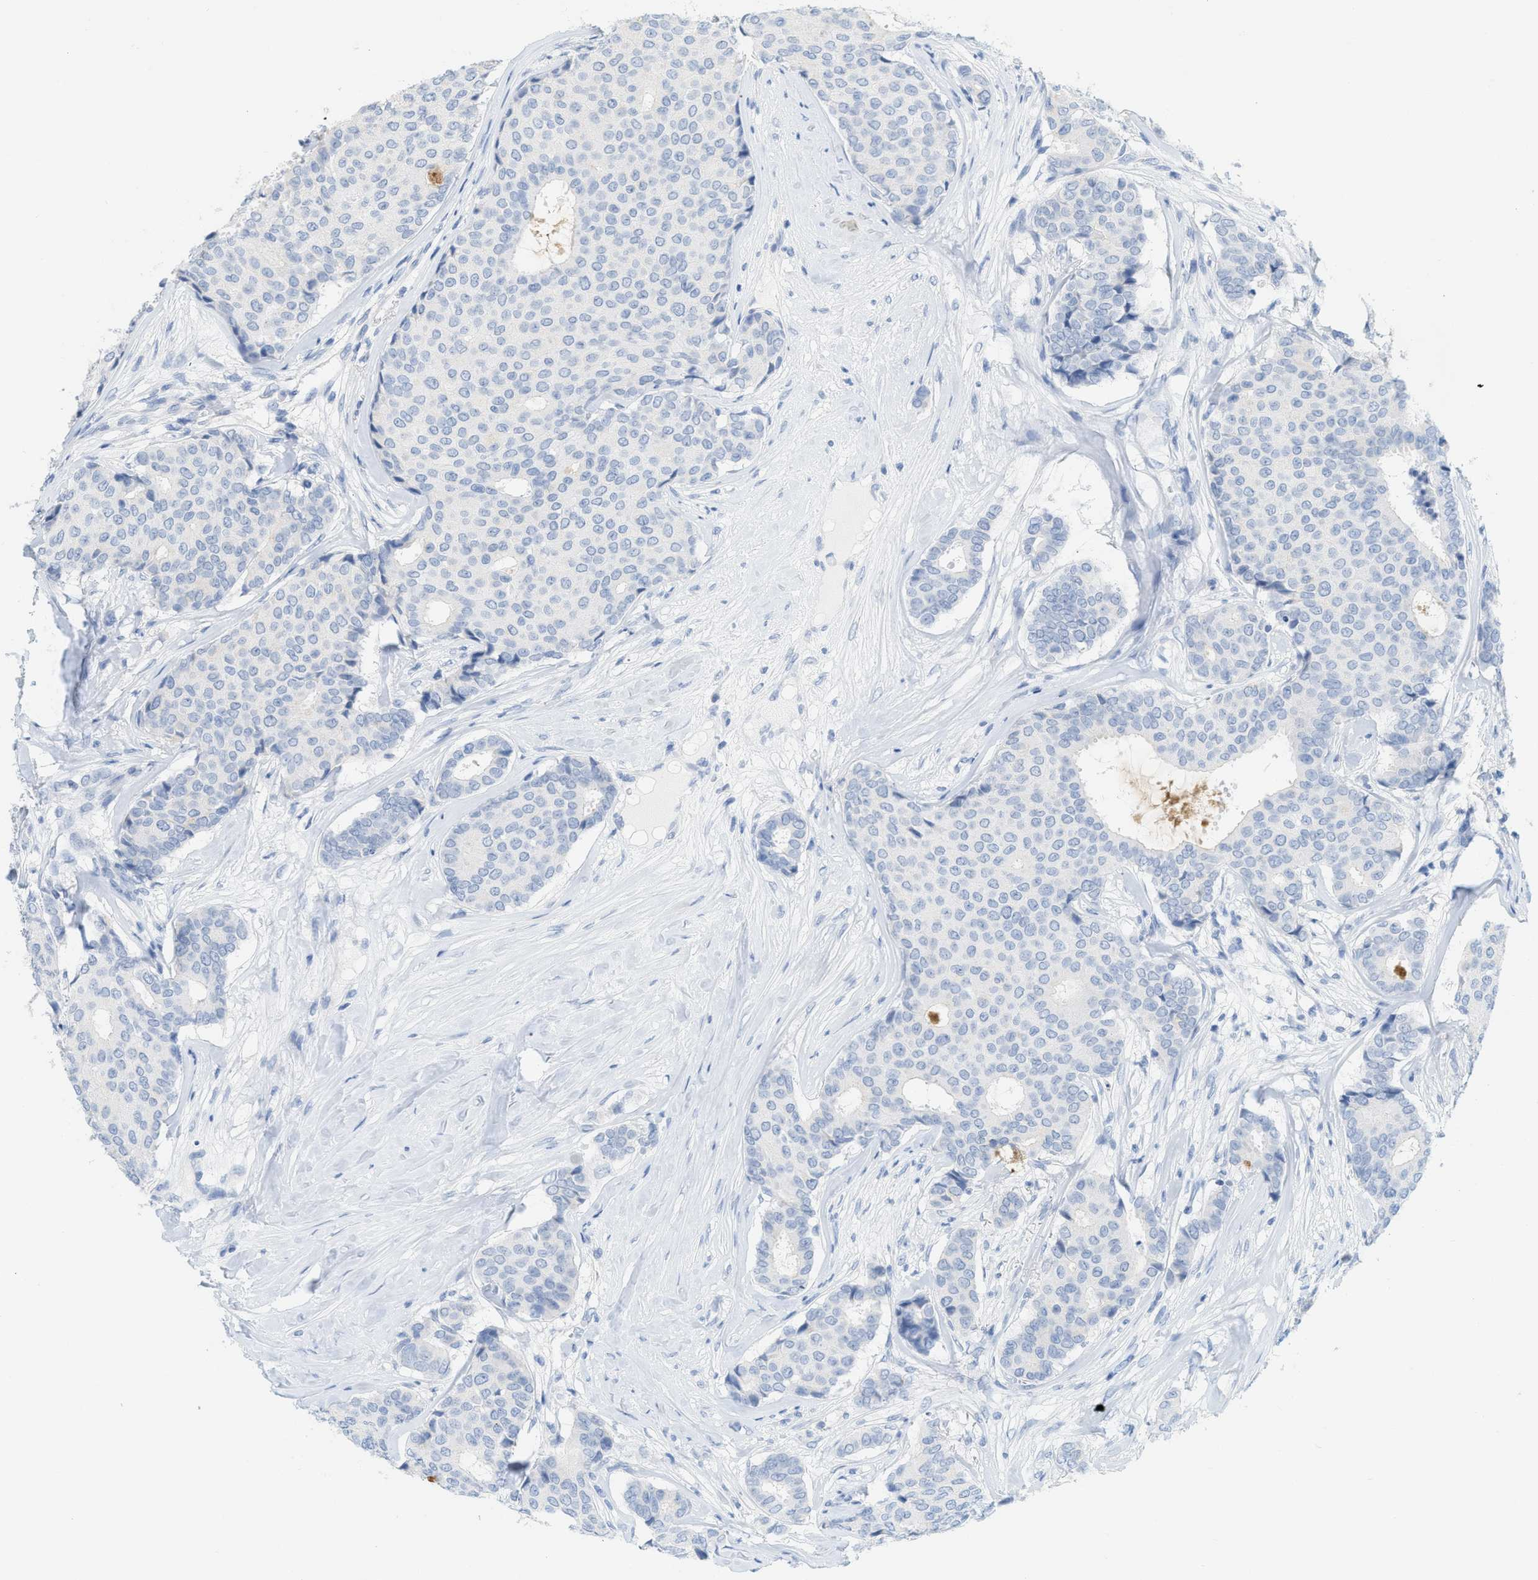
{"staining": {"intensity": "negative", "quantity": "none", "location": "none"}, "tissue": "breast cancer", "cell_type": "Tumor cells", "image_type": "cancer", "snomed": [{"axis": "morphology", "description": "Duct carcinoma"}, {"axis": "topography", "description": "Breast"}], "caption": "Tumor cells are negative for protein expression in human breast infiltrating ductal carcinoma. (IHC, brightfield microscopy, high magnification).", "gene": "PAPPA", "patient": {"sex": "female", "age": 75}}